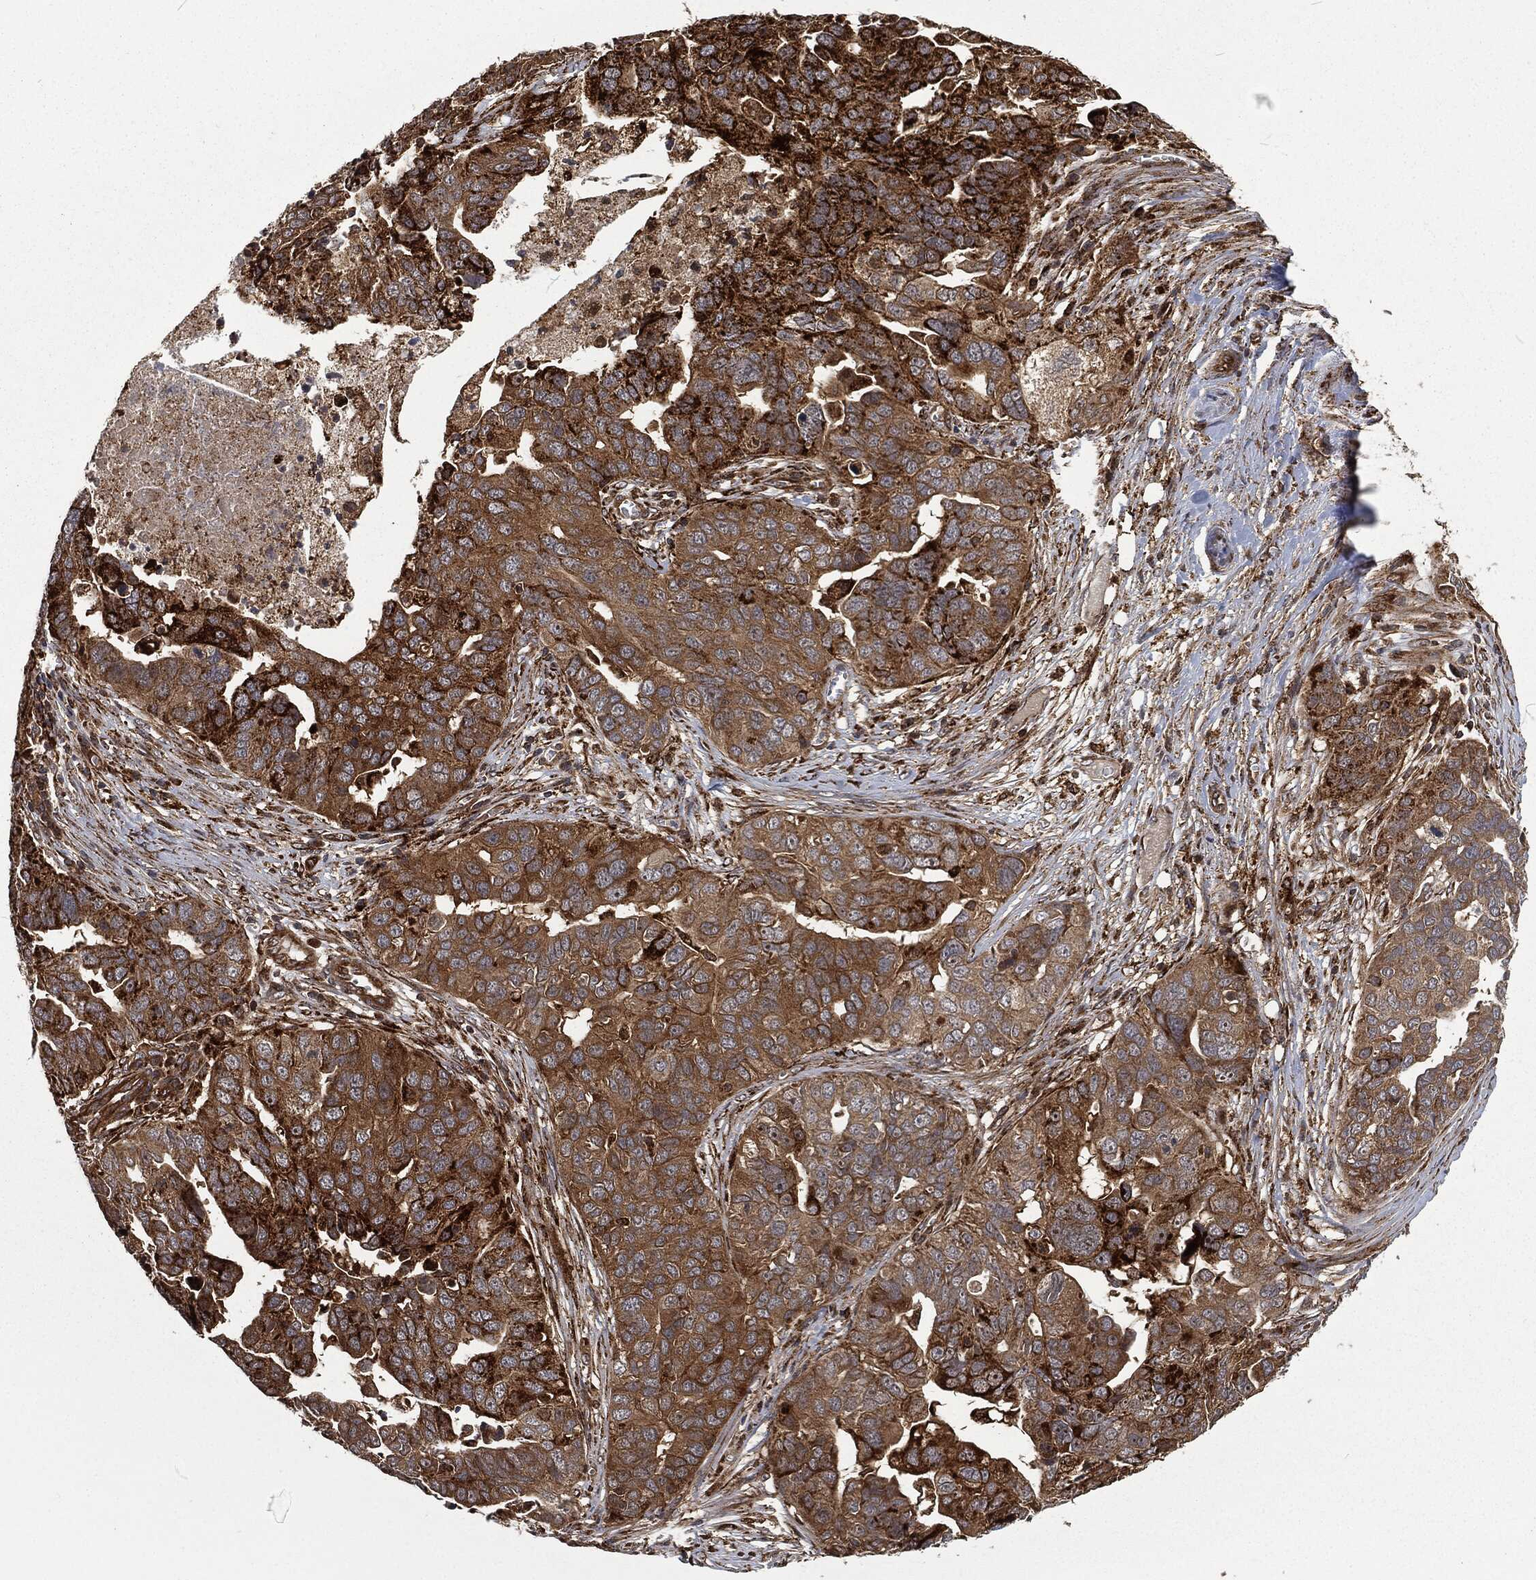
{"staining": {"intensity": "strong", "quantity": "25%-75%", "location": "cytoplasmic/membranous"}, "tissue": "ovarian cancer", "cell_type": "Tumor cells", "image_type": "cancer", "snomed": [{"axis": "morphology", "description": "Carcinoma, endometroid"}, {"axis": "topography", "description": "Soft tissue"}, {"axis": "topography", "description": "Ovary"}], "caption": "This is a histology image of immunohistochemistry staining of ovarian cancer, which shows strong positivity in the cytoplasmic/membranous of tumor cells.", "gene": "RFTN1", "patient": {"sex": "female", "age": 52}}